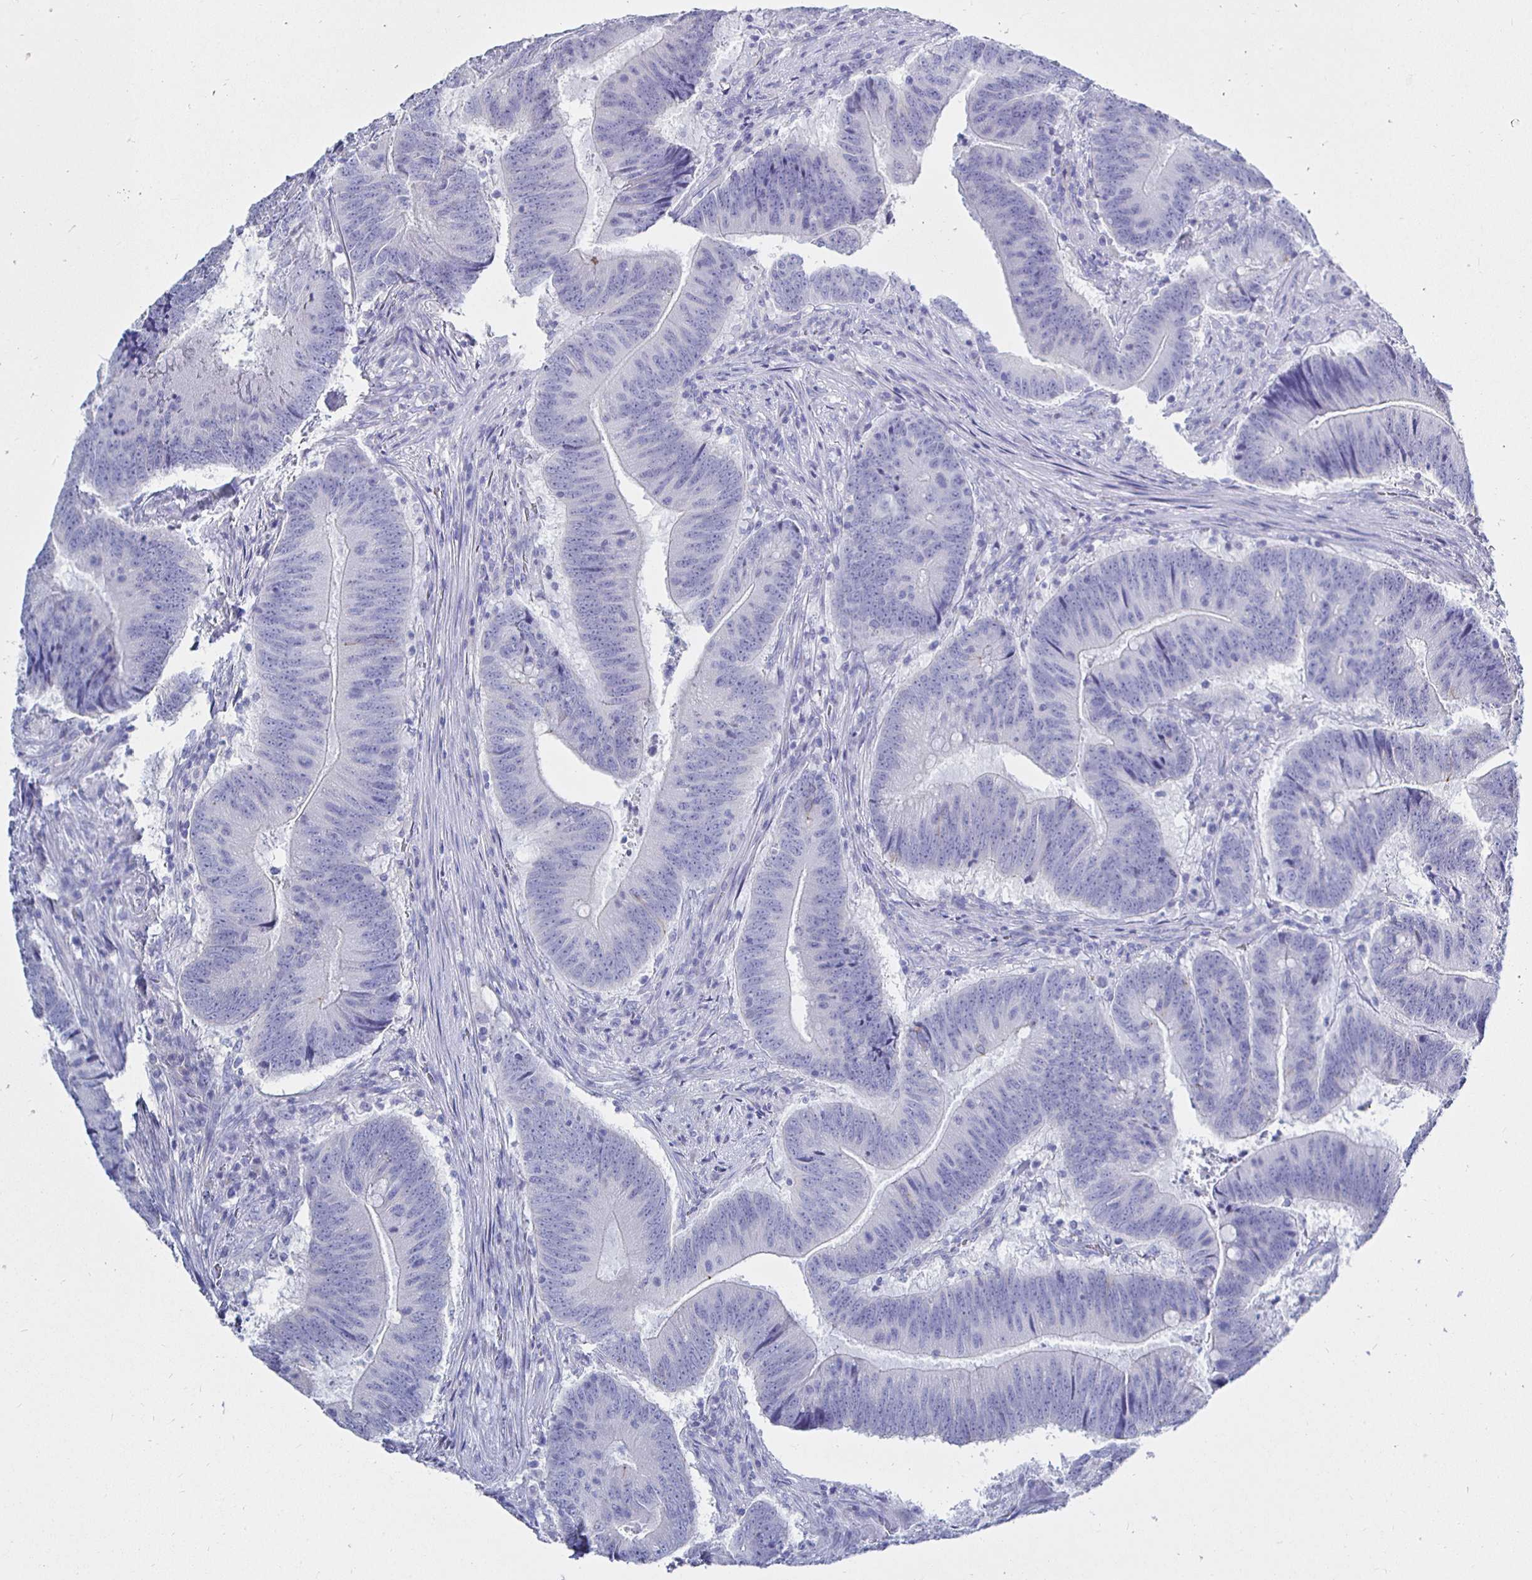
{"staining": {"intensity": "negative", "quantity": "none", "location": "none"}, "tissue": "colorectal cancer", "cell_type": "Tumor cells", "image_type": "cancer", "snomed": [{"axis": "morphology", "description": "Adenocarcinoma, NOS"}, {"axis": "topography", "description": "Colon"}], "caption": "Immunohistochemical staining of human colorectal adenocarcinoma demonstrates no significant staining in tumor cells. (Stains: DAB (3,3'-diaminobenzidine) IHC with hematoxylin counter stain, Microscopy: brightfield microscopy at high magnification).", "gene": "UMOD", "patient": {"sex": "female", "age": 87}}